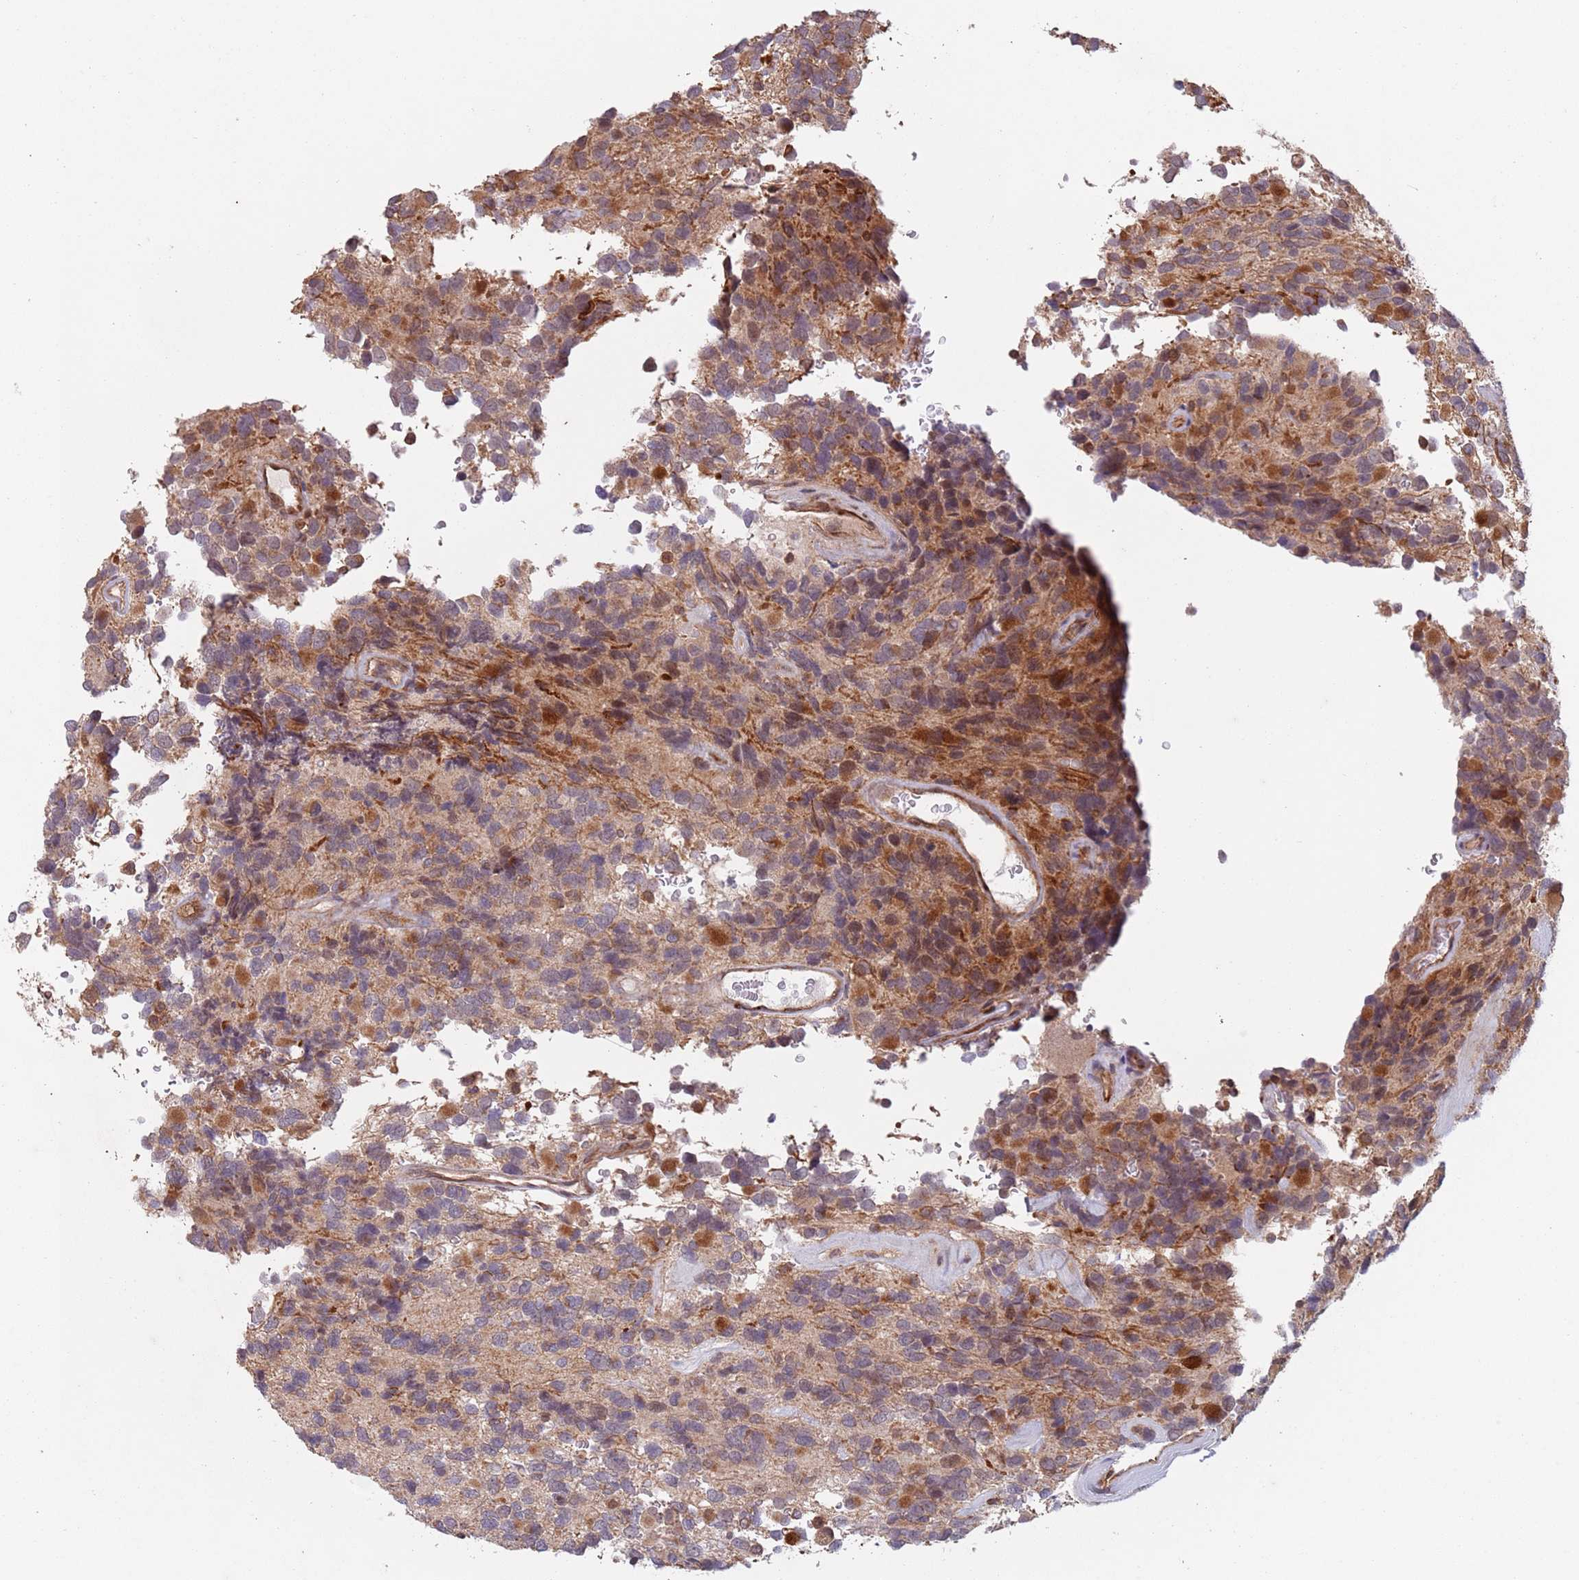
{"staining": {"intensity": "strong", "quantity": "25%-75%", "location": "cytoplasmic/membranous,nuclear"}, "tissue": "glioma", "cell_type": "Tumor cells", "image_type": "cancer", "snomed": [{"axis": "morphology", "description": "Glioma, malignant, High grade"}, {"axis": "topography", "description": "Brain"}], "caption": "There is high levels of strong cytoplasmic/membranous and nuclear expression in tumor cells of high-grade glioma (malignant), as demonstrated by immunohistochemical staining (brown color).", "gene": "CHD9", "patient": {"sex": "male", "age": 77}}